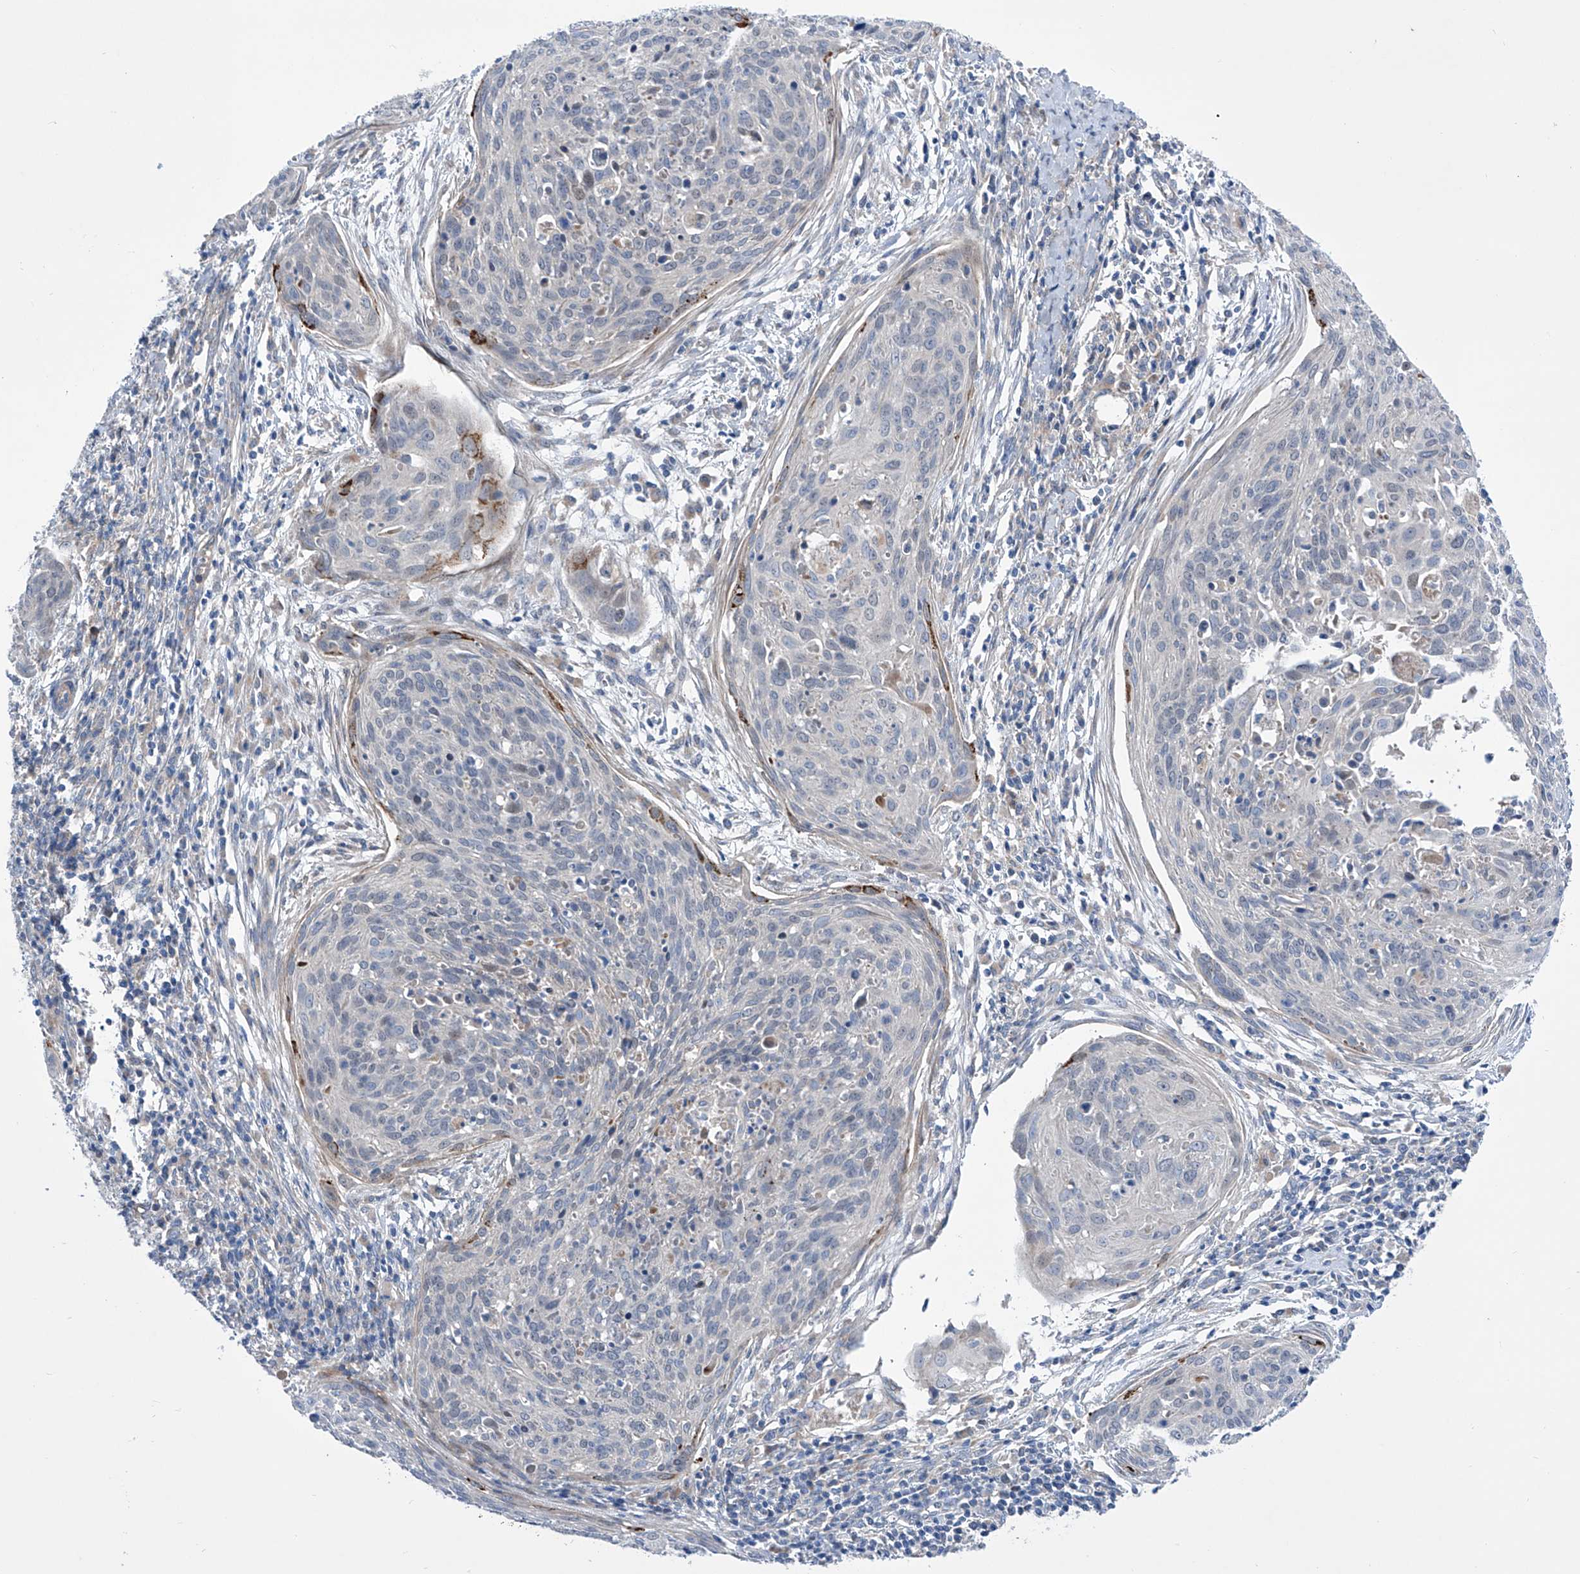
{"staining": {"intensity": "negative", "quantity": "none", "location": "none"}, "tissue": "cervical cancer", "cell_type": "Tumor cells", "image_type": "cancer", "snomed": [{"axis": "morphology", "description": "Squamous cell carcinoma, NOS"}, {"axis": "topography", "description": "Cervix"}], "caption": "Immunohistochemical staining of cervical cancer exhibits no significant positivity in tumor cells.", "gene": "SRBD1", "patient": {"sex": "female", "age": 38}}